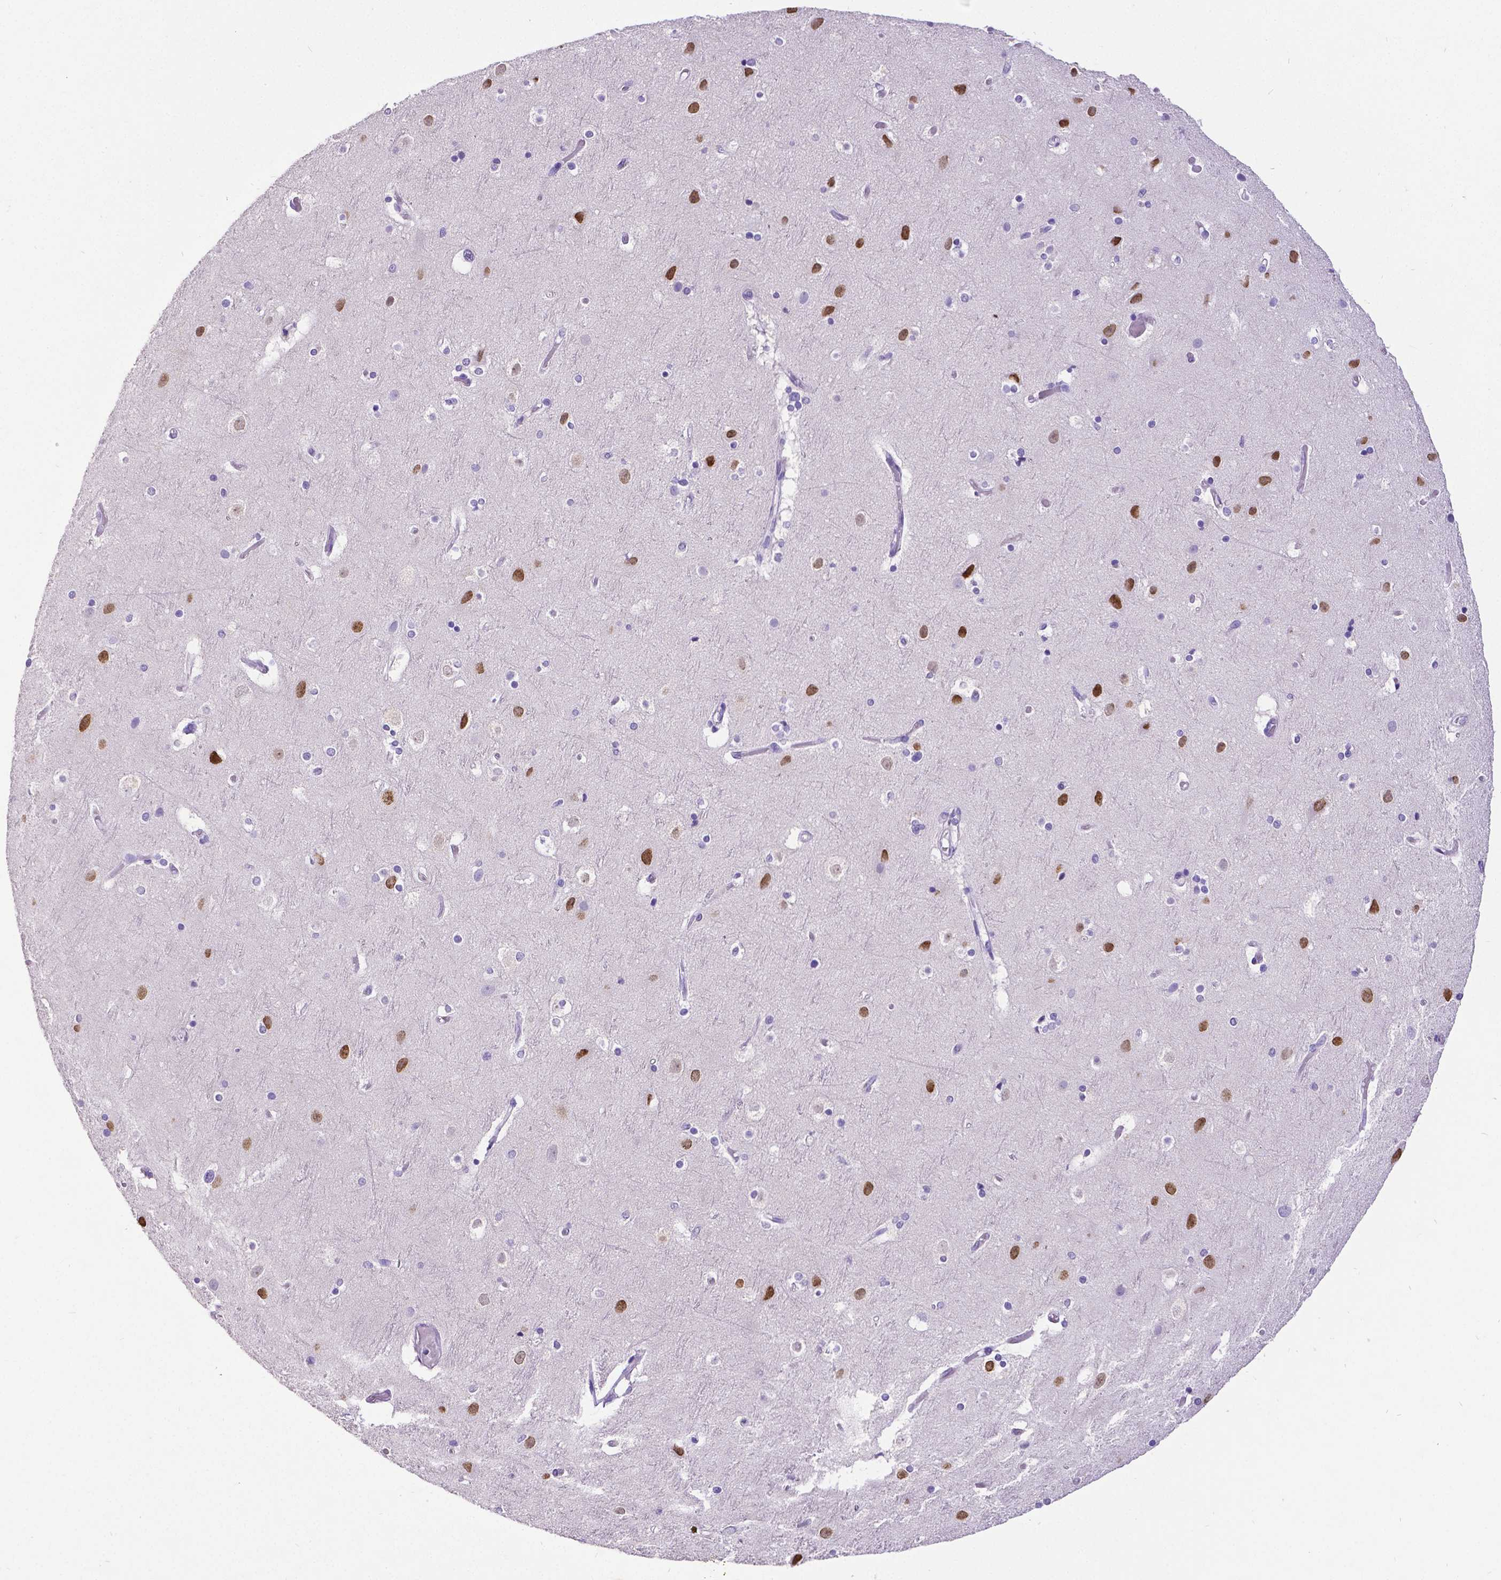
{"staining": {"intensity": "negative", "quantity": "none", "location": "none"}, "tissue": "cerebral cortex", "cell_type": "Endothelial cells", "image_type": "normal", "snomed": [{"axis": "morphology", "description": "Normal tissue, NOS"}, {"axis": "topography", "description": "Cerebral cortex"}], "caption": "Immunohistochemistry photomicrograph of unremarkable cerebral cortex stained for a protein (brown), which displays no expression in endothelial cells.", "gene": "SATB2", "patient": {"sex": "female", "age": 52}}